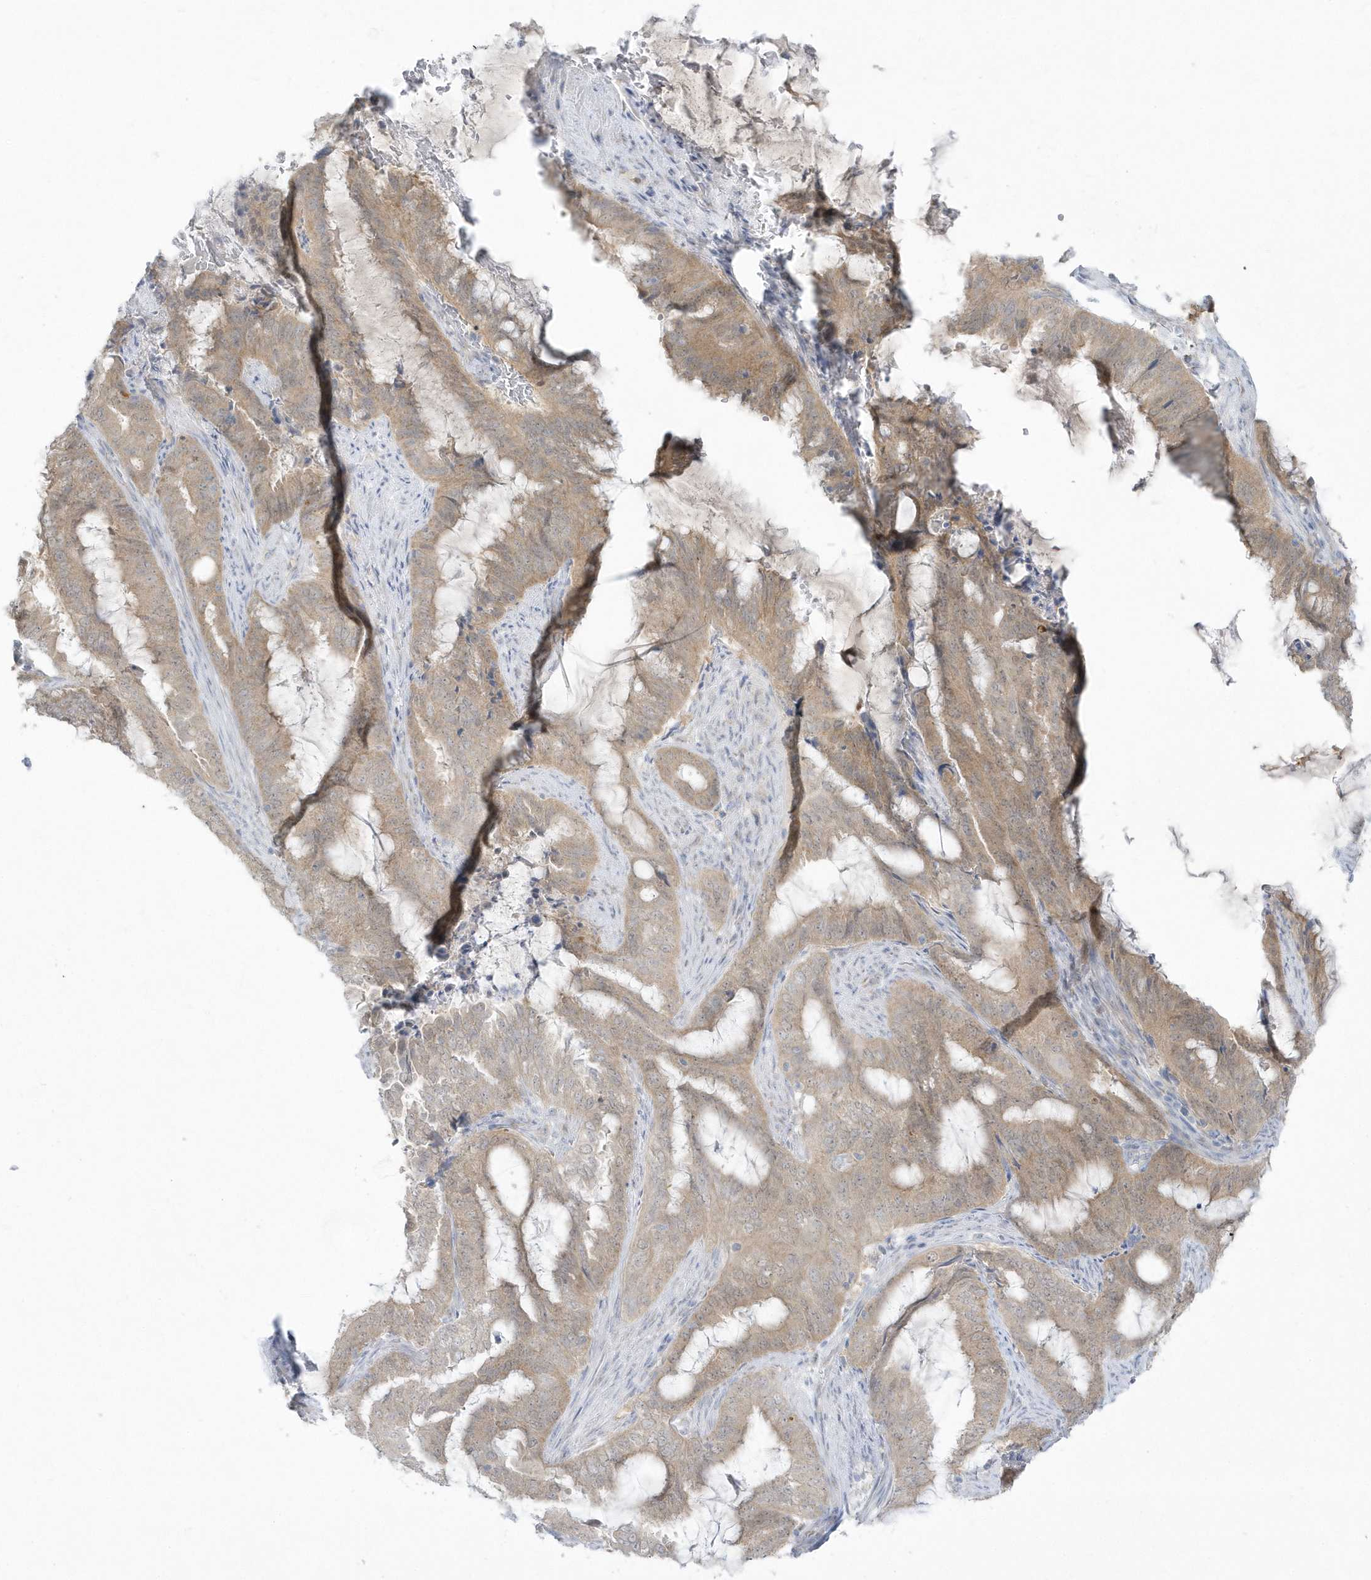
{"staining": {"intensity": "weak", "quantity": ">75%", "location": "cytoplasmic/membranous"}, "tissue": "endometrial cancer", "cell_type": "Tumor cells", "image_type": "cancer", "snomed": [{"axis": "morphology", "description": "Adenocarcinoma, NOS"}, {"axis": "topography", "description": "Endometrium"}], "caption": "Immunohistochemical staining of human endometrial cancer (adenocarcinoma) exhibits low levels of weak cytoplasmic/membranous protein staining in approximately >75% of tumor cells.", "gene": "PCBD1", "patient": {"sex": "female", "age": 51}}